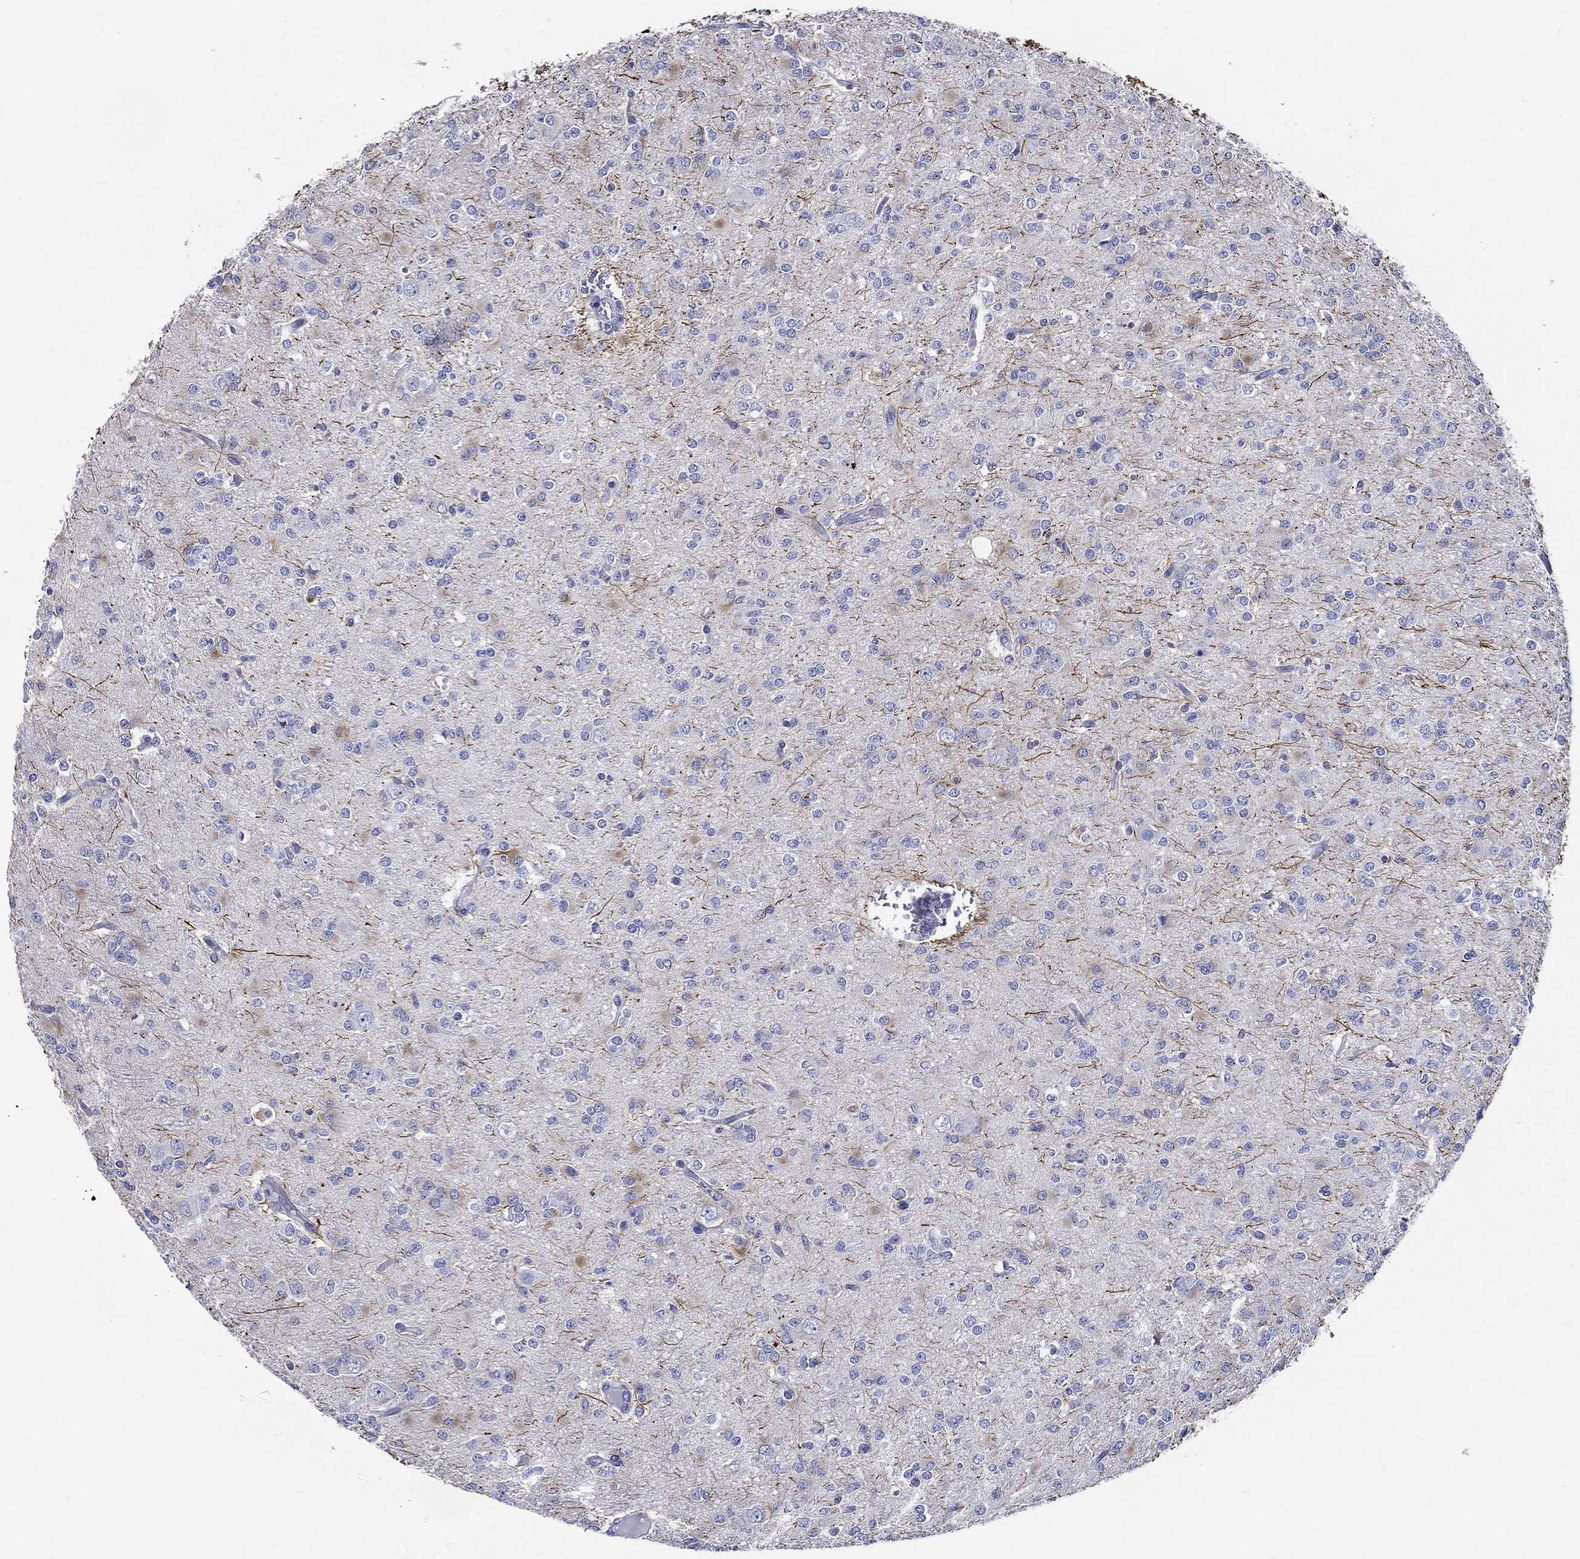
{"staining": {"intensity": "strong", "quantity": "<25%", "location": "cytoplasmic/membranous"}, "tissue": "glioma", "cell_type": "Tumor cells", "image_type": "cancer", "snomed": [{"axis": "morphology", "description": "Glioma, malignant, Low grade"}, {"axis": "topography", "description": "Brain"}], "caption": "A medium amount of strong cytoplasmic/membranous expression is seen in approximately <25% of tumor cells in low-grade glioma (malignant) tissue.", "gene": "CRYGS", "patient": {"sex": "male", "age": 27}}